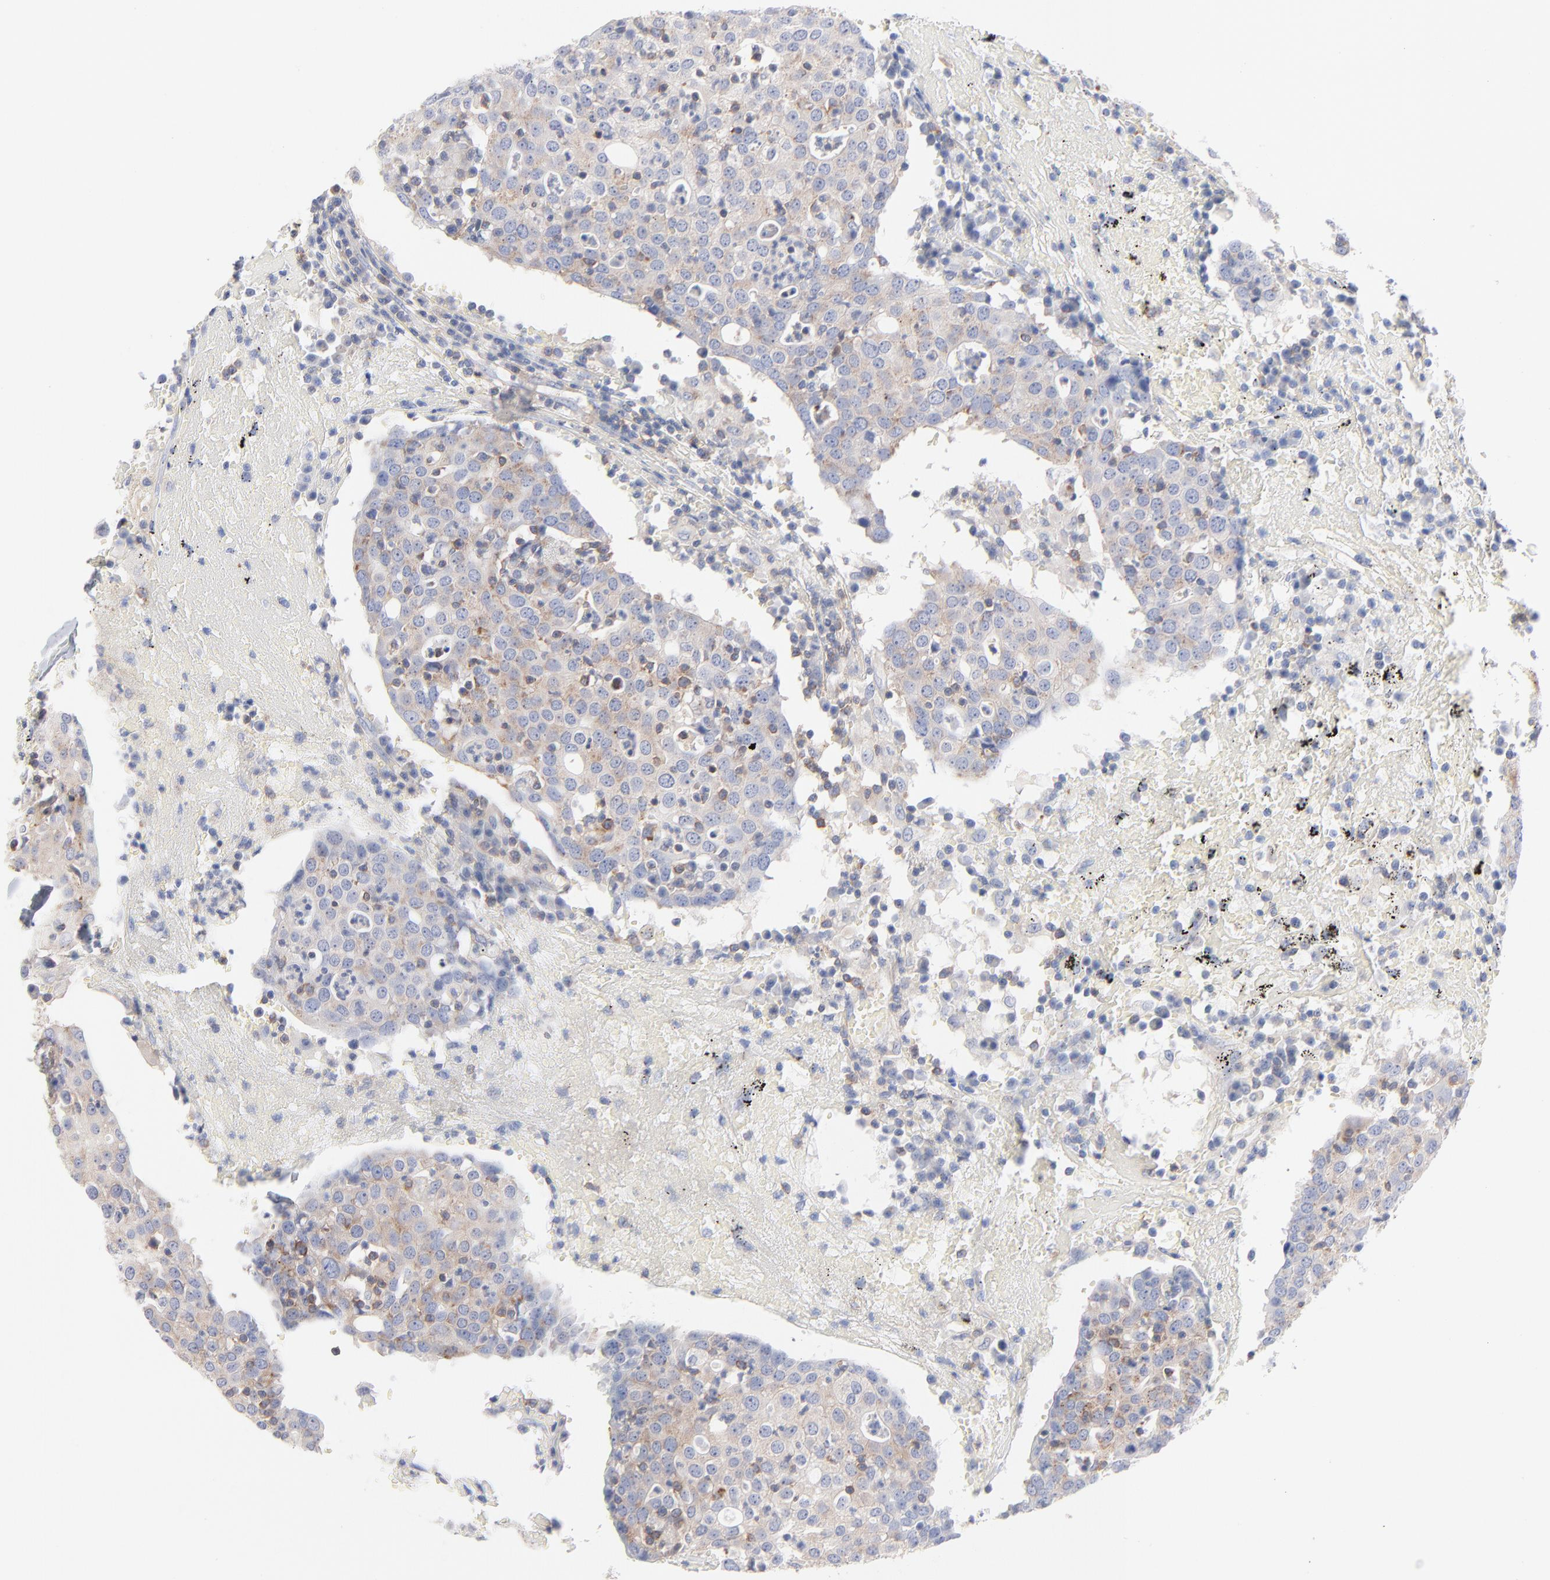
{"staining": {"intensity": "weak", "quantity": "25%-75%", "location": "cytoplasmic/membranous"}, "tissue": "head and neck cancer", "cell_type": "Tumor cells", "image_type": "cancer", "snomed": [{"axis": "morphology", "description": "Adenocarcinoma, NOS"}, {"axis": "topography", "description": "Salivary gland"}, {"axis": "topography", "description": "Head-Neck"}], "caption": "About 25%-75% of tumor cells in head and neck cancer (adenocarcinoma) display weak cytoplasmic/membranous protein staining as visualized by brown immunohistochemical staining.", "gene": "SEPTIN6", "patient": {"sex": "female", "age": 65}}